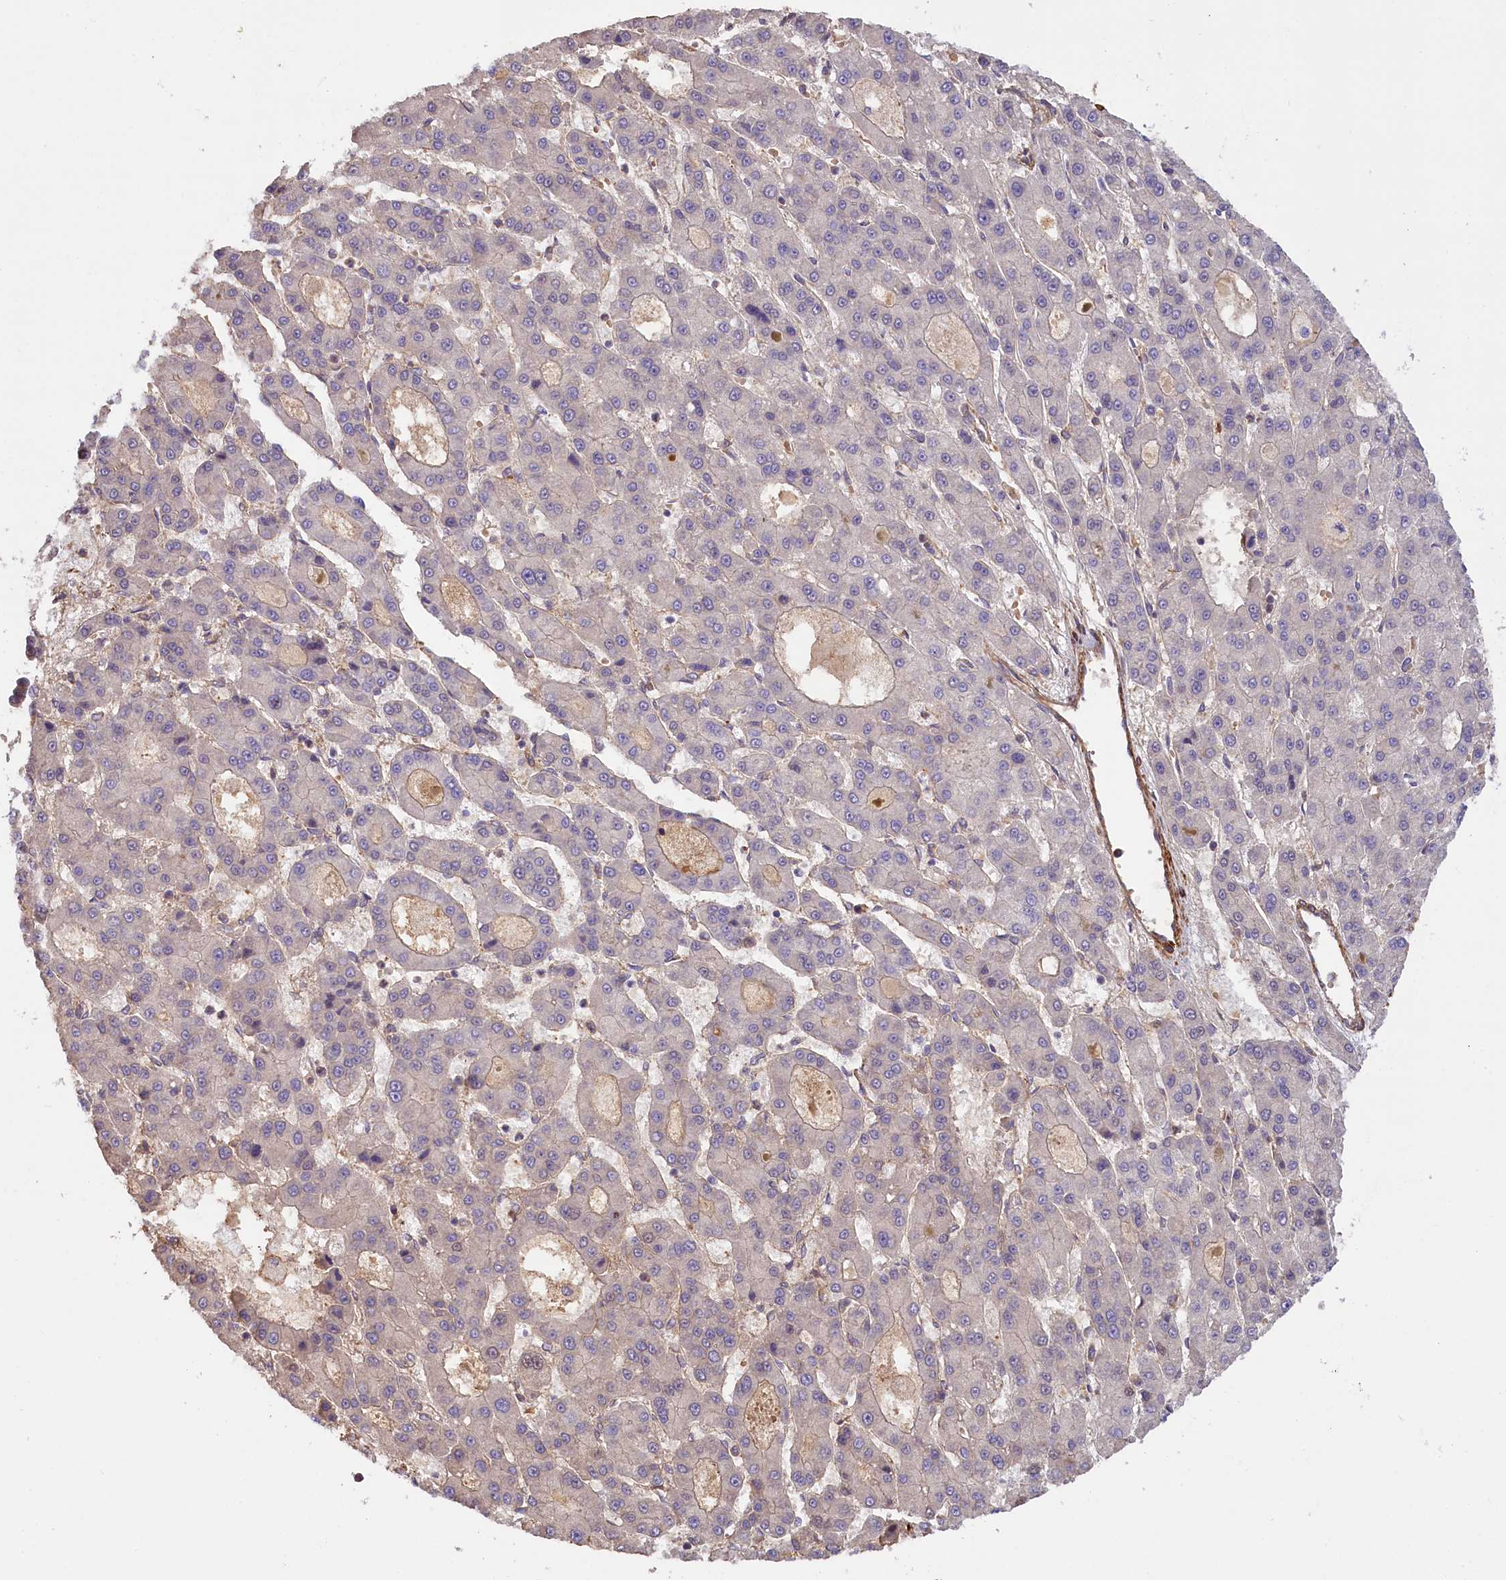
{"staining": {"intensity": "weak", "quantity": "<25%", "location": "cytoplasmic/membranous"}, "tissue": "liver cancer", "cell_type": "Tumor cells", "image_type": "cancer", "snomed": [{"axis": "morphology", "description": "Carcinoma, Hepatocellular, NOS"}, {"axis": "topography", "description": "Liver"}], "caption": "Human liver cancer (hepatocellular carcinoma) stained for a protein using IHC exhibits no expression in tumor cells.", "gene": "FUZ", "patient": {"sex": "male", "age": 70}}